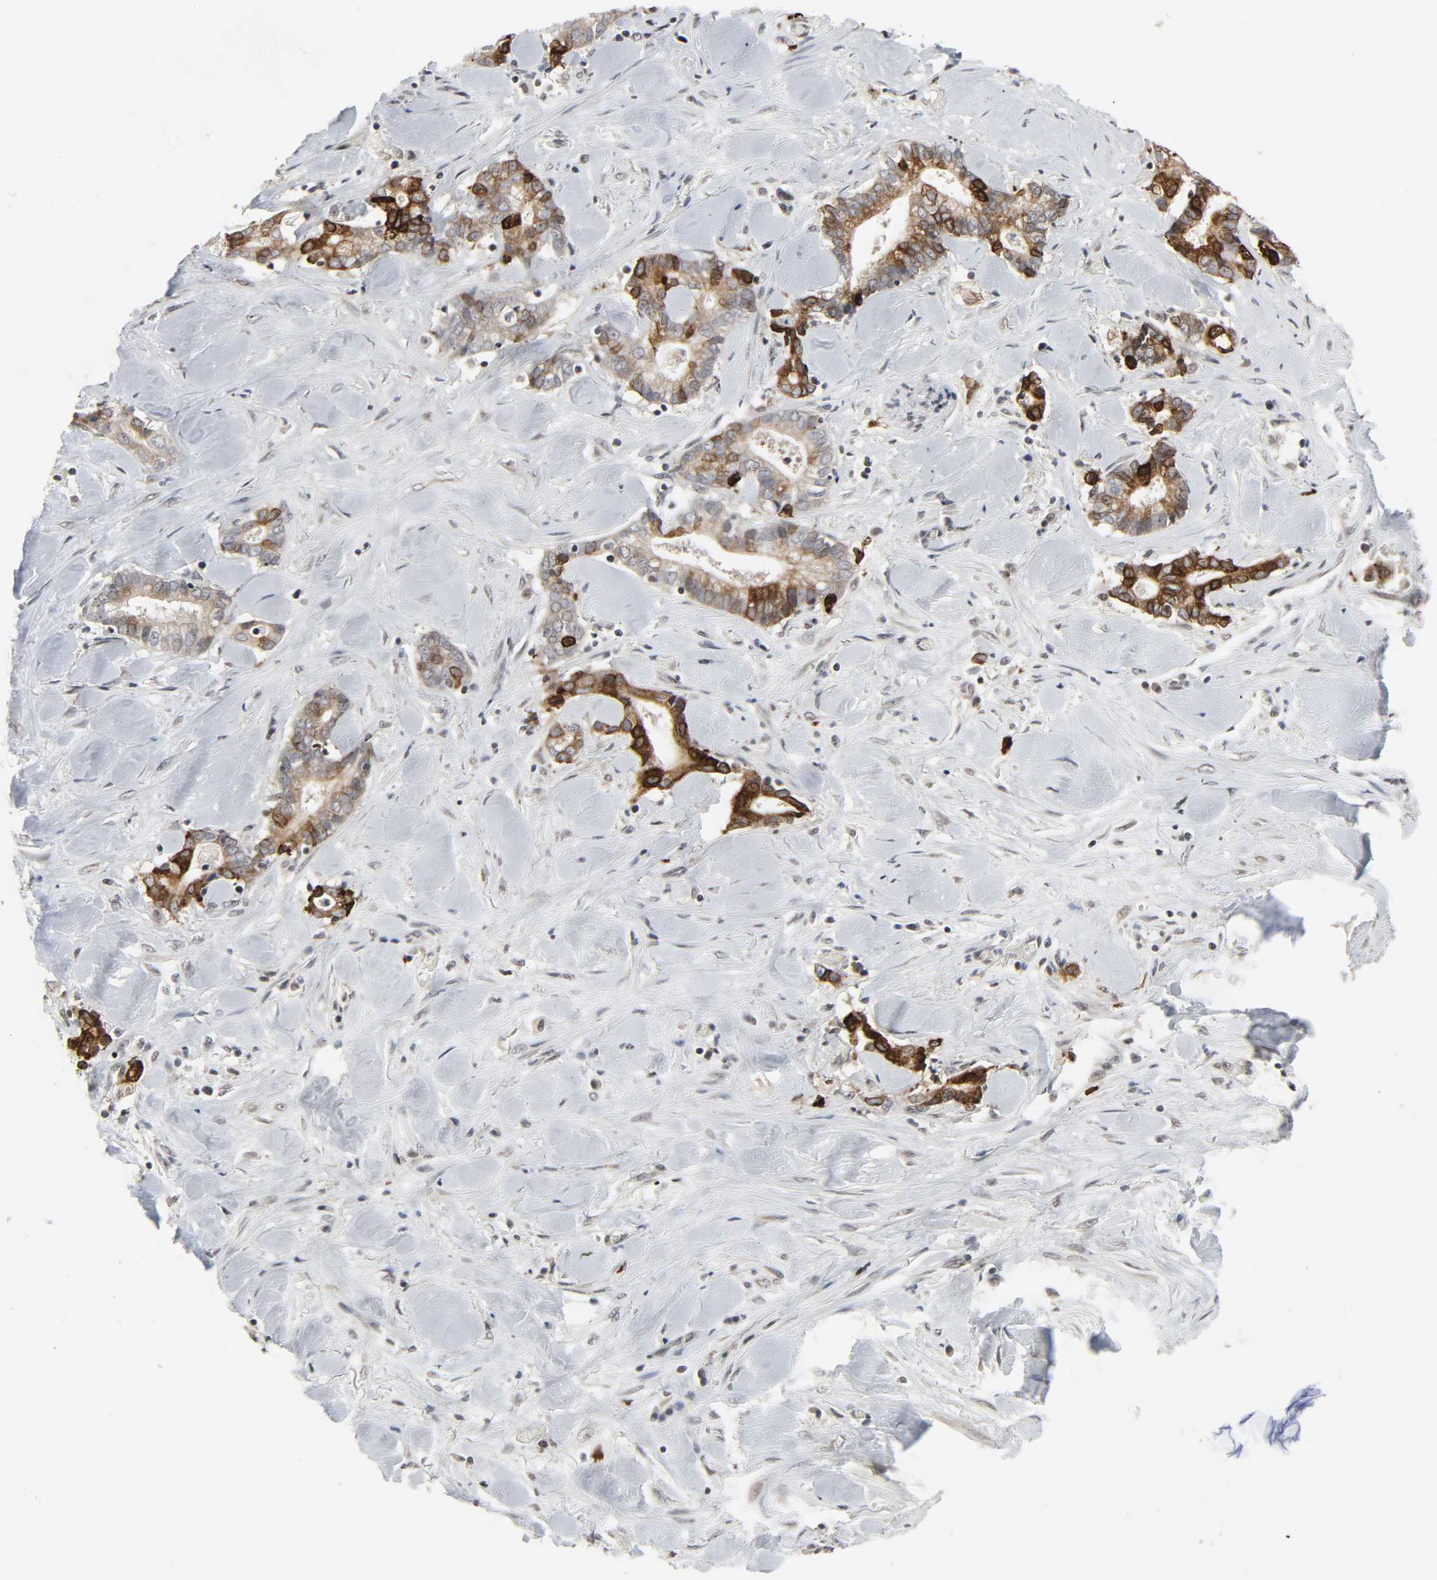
{"staining": {"intensity": "strong", "quantity": ">75%", "location": "cytoplasmic/membranous"}, "tissue": "liver cancer", "cell_type": "Tumor cells", "image_type": "cancer", "snomed": [{"axis": "morphology", "description": "Cholangiocarcinoma"}, {"axis": "topography", "description": "Liver"}], "caption": "DAB (3,3'-diaminobenzidine) immunohistochemical staining of cholangiocarcinoma (liver) shows strong cytoplasmic/membranous protein expression in about >75% of tumor cells.", "gene": "MUC1", "patient": {"sex": "male", "age": 57}}